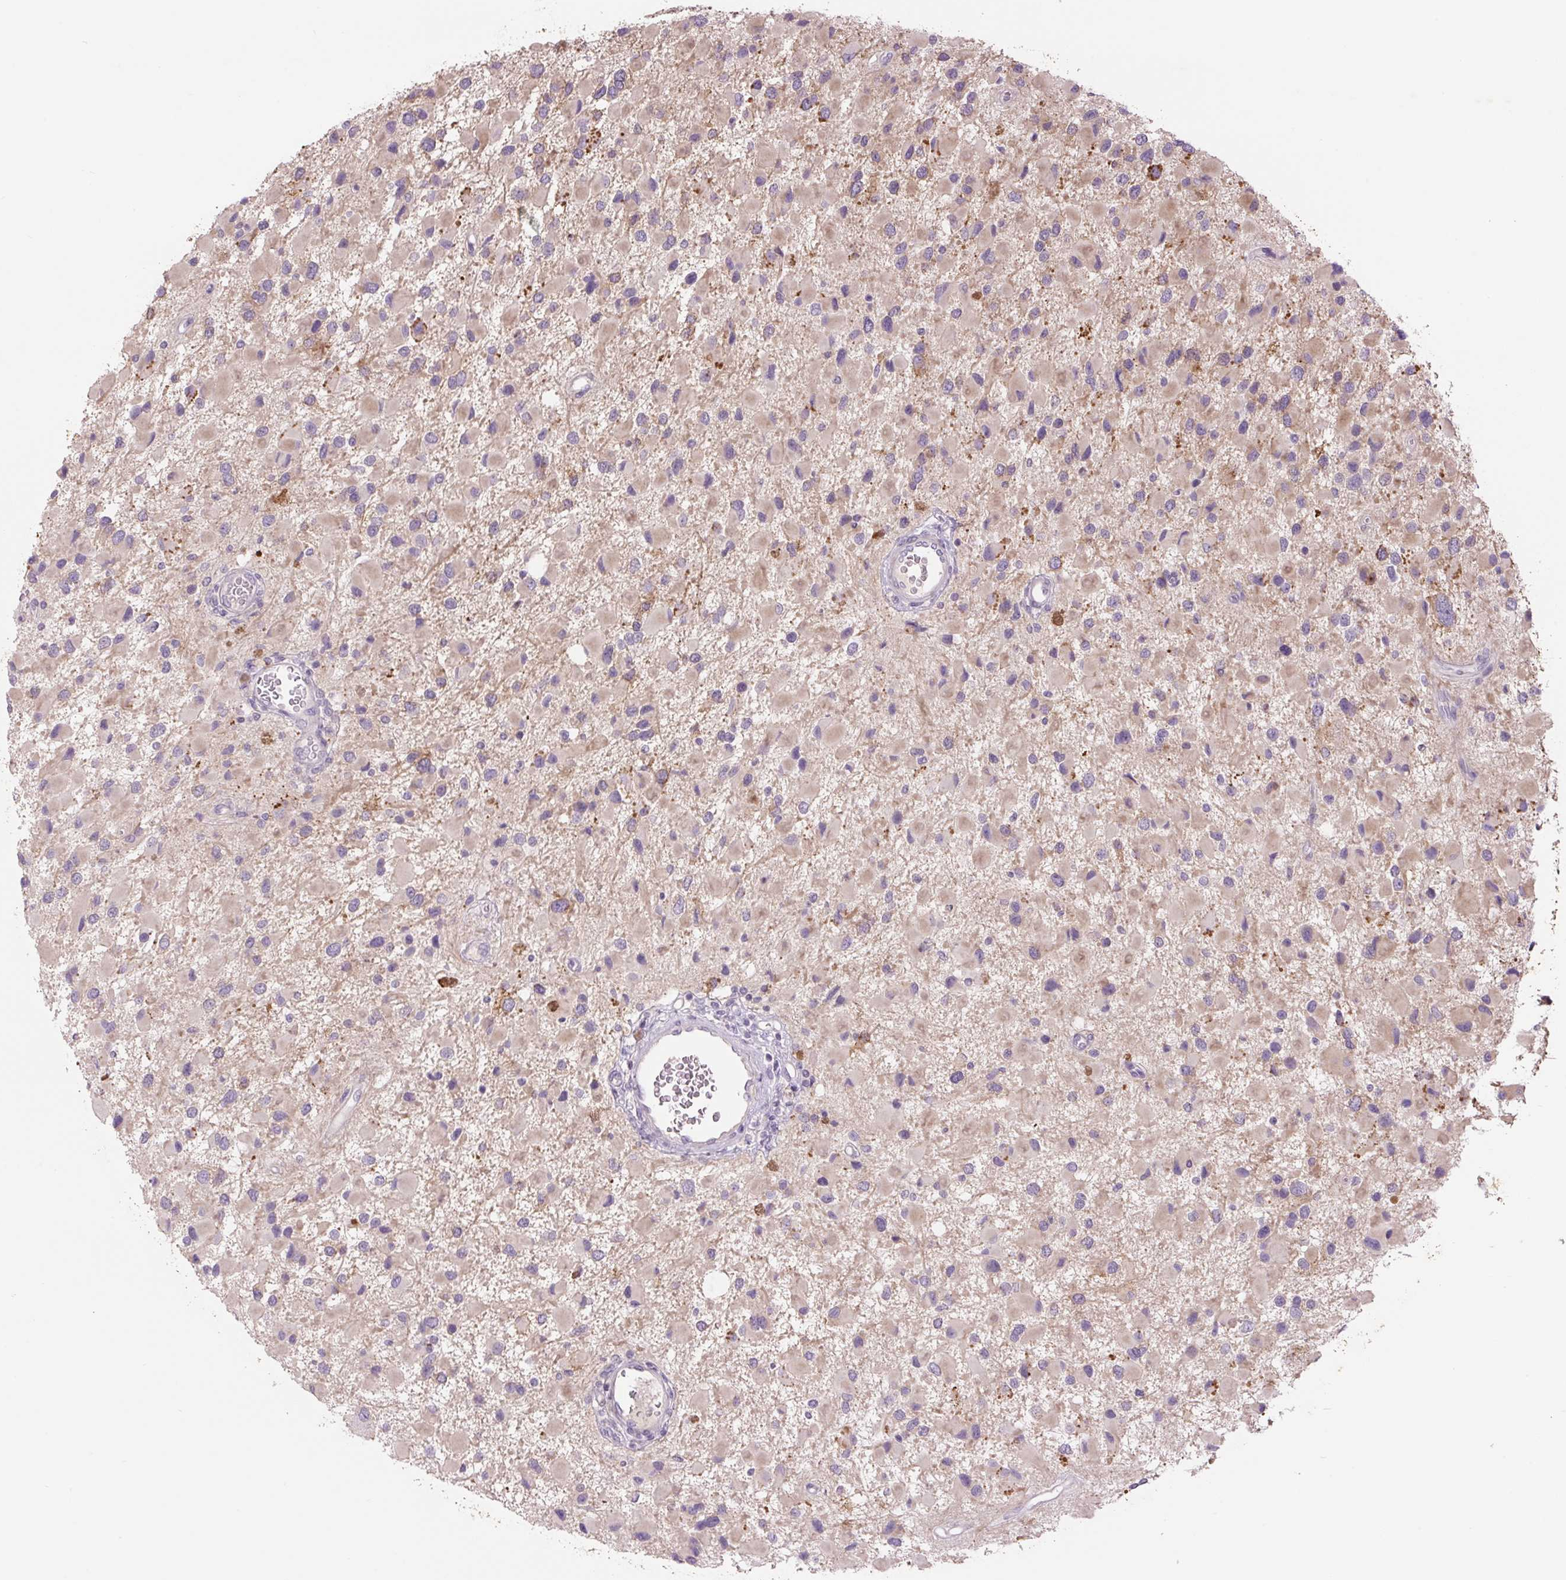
{"staining": {"intensity": "weak", "quantity": "25%-75%", "location": "cytoplasmic/membranous"}, "tissue": "glioma", "cell_type": "Tumor cells", "image_type": "cancer", "snomed": [{"axis": "morphology", "description": "Glioma, malignant, High grade"}, {"axis": "topography", "description": "Brain"}], "caption": "Weak cytoplasmic/membranous positivity is appreciated in about 25%-75% of tumor cells in glioma.", "gene": "TMEM100", "patient": {"sex": "male", "age": 53}}